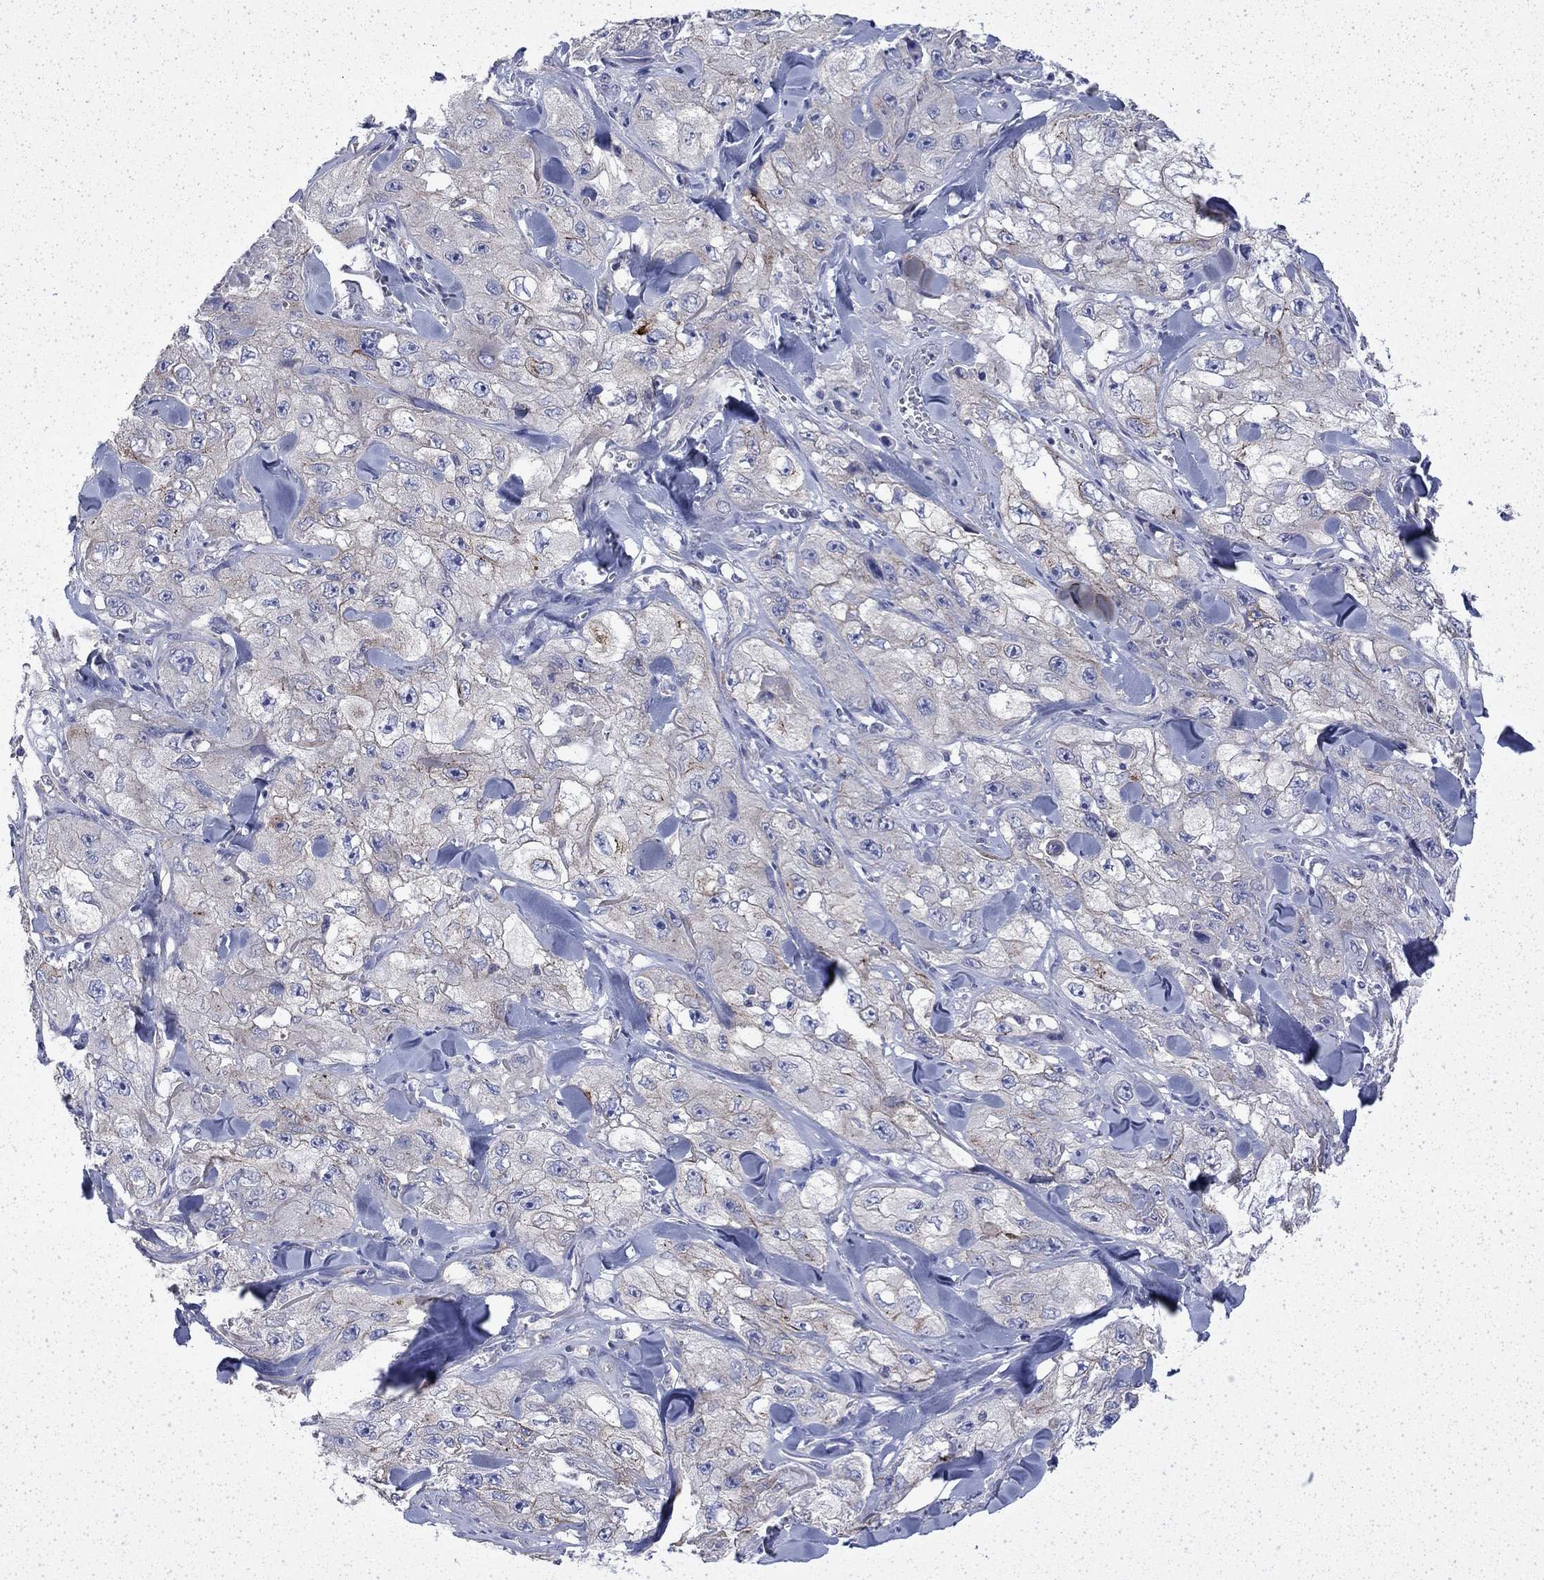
{"staining": {"intensity": "moderate", "quantity": "<25%", "location": "cytoplasmic/membranous"}, "tissue": "skin cancer", "cell_type": "Tumor cells", "image_type": "cancer", "snomed": [{"axis": "morphology", "description": "Squamous cell carcinoma, NOS"}, {"axis": "topography", "description": "Skin"}, {"axis": "topography", "description": "Subcutis"}], "caption": "The immunohistochemical stain labels moderate cytoplasmic/membranous positivity in tumor cells of skin cancer (squamous cell carcinoma) tissue.", "gene": "DTNA", "patient": {"sex": "male", "age": 73}}